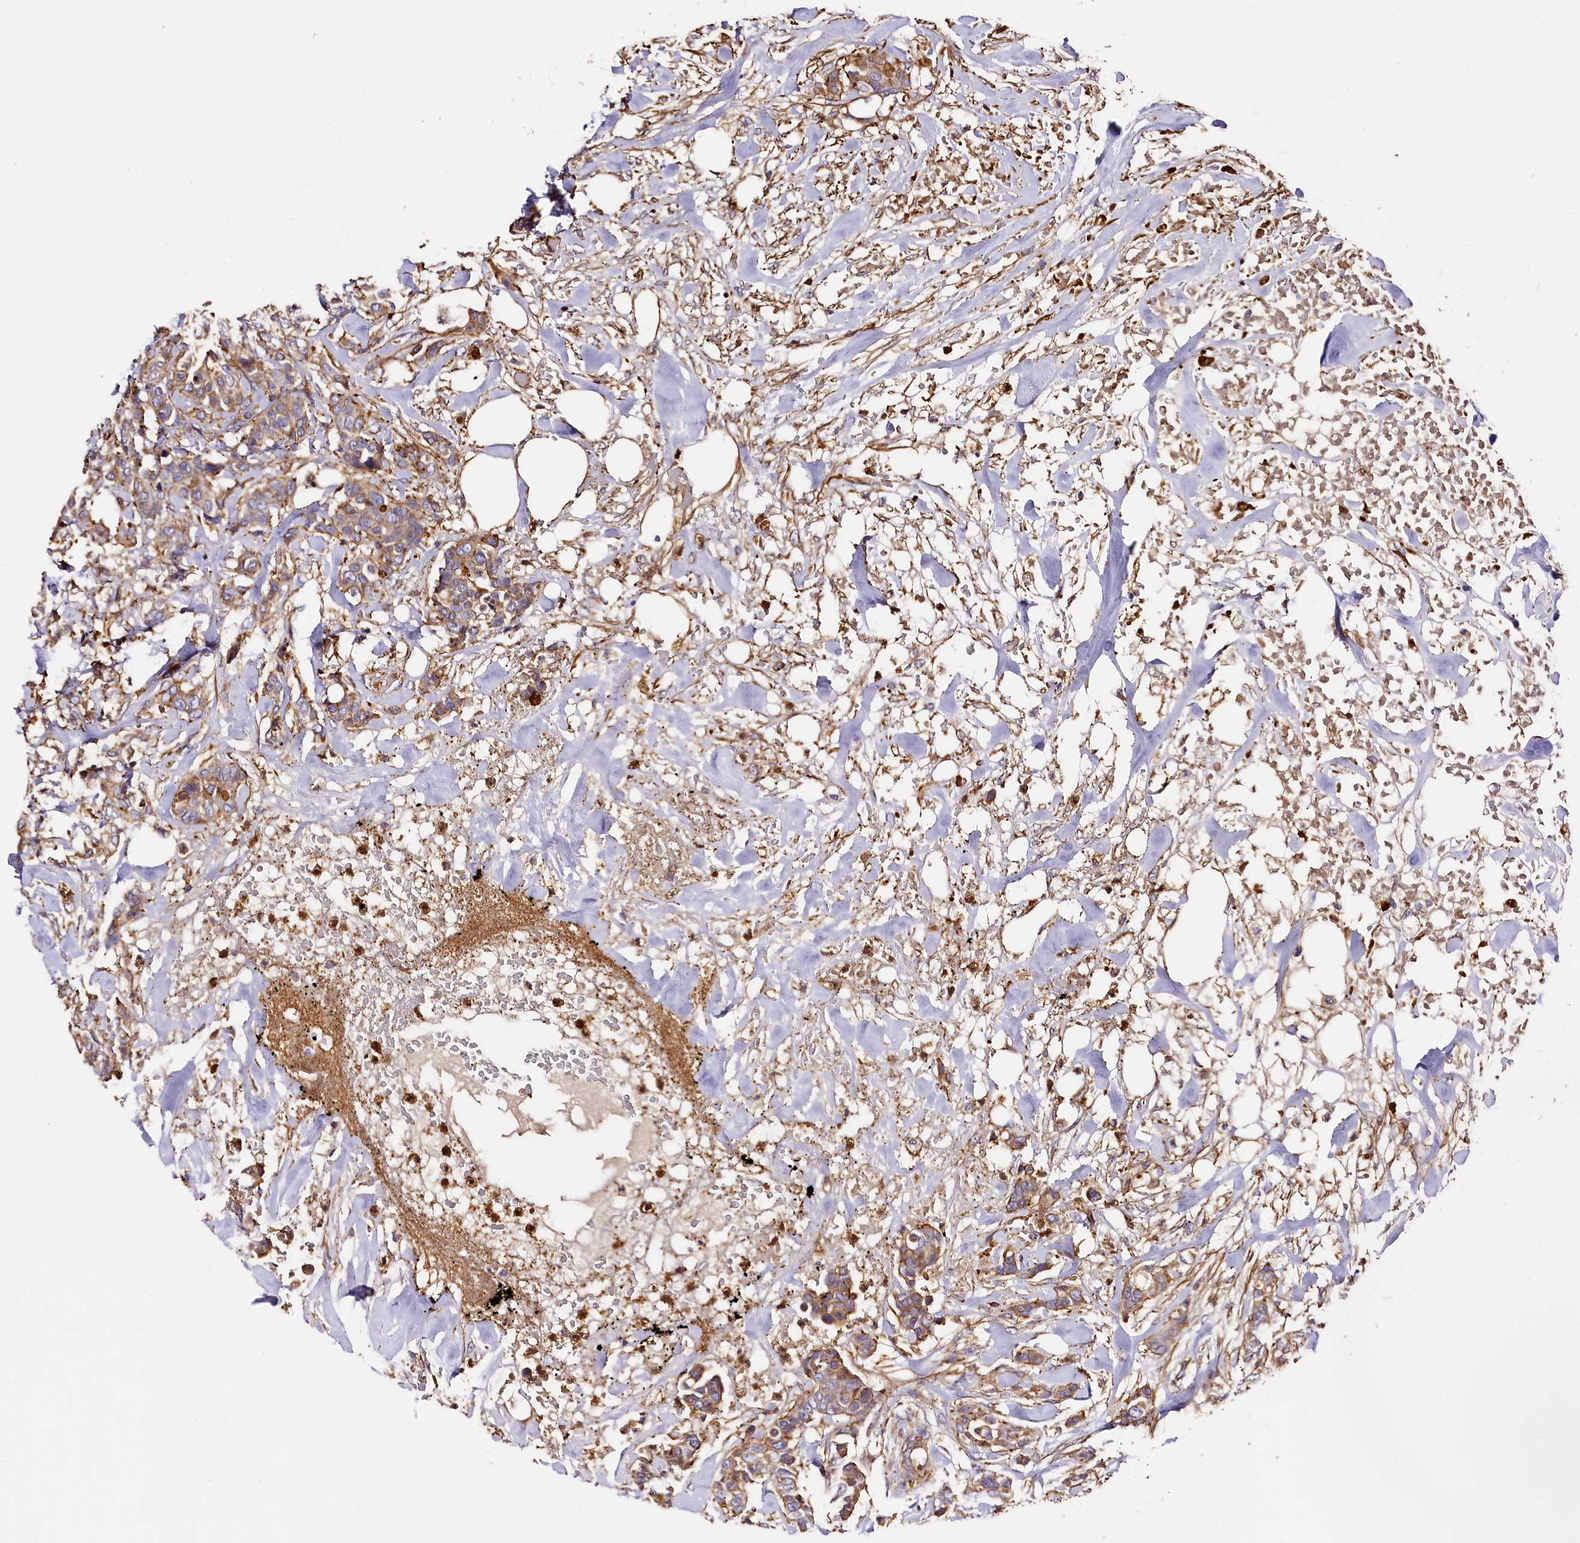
{"staining": {"intensity": "moderate", "quantity": ">75%", "location": "cytoplasmic/membranous"}, "tissue": "breast cancer", "cell_type": "Tumor cells", "image_type": "cancer", "snomed": [{"axis": "morphology", "description": "Lobular carcinoma"}, {"axis": "topography", "description": "Breast"}], "caption": "Protein positivity by IHC reveals moderate cytoplasmic/membranous expression in about >75% of tumor cells in breast lobular carcinoma. The staining is performed using DAB (3,3'-diaminobenzidine) brown chromogen to label protein expression. The nuclei are counter-stained blue using hematoxylin.", "gene": "RAPSN", "patient": {"sex": "female", "age": 51}}